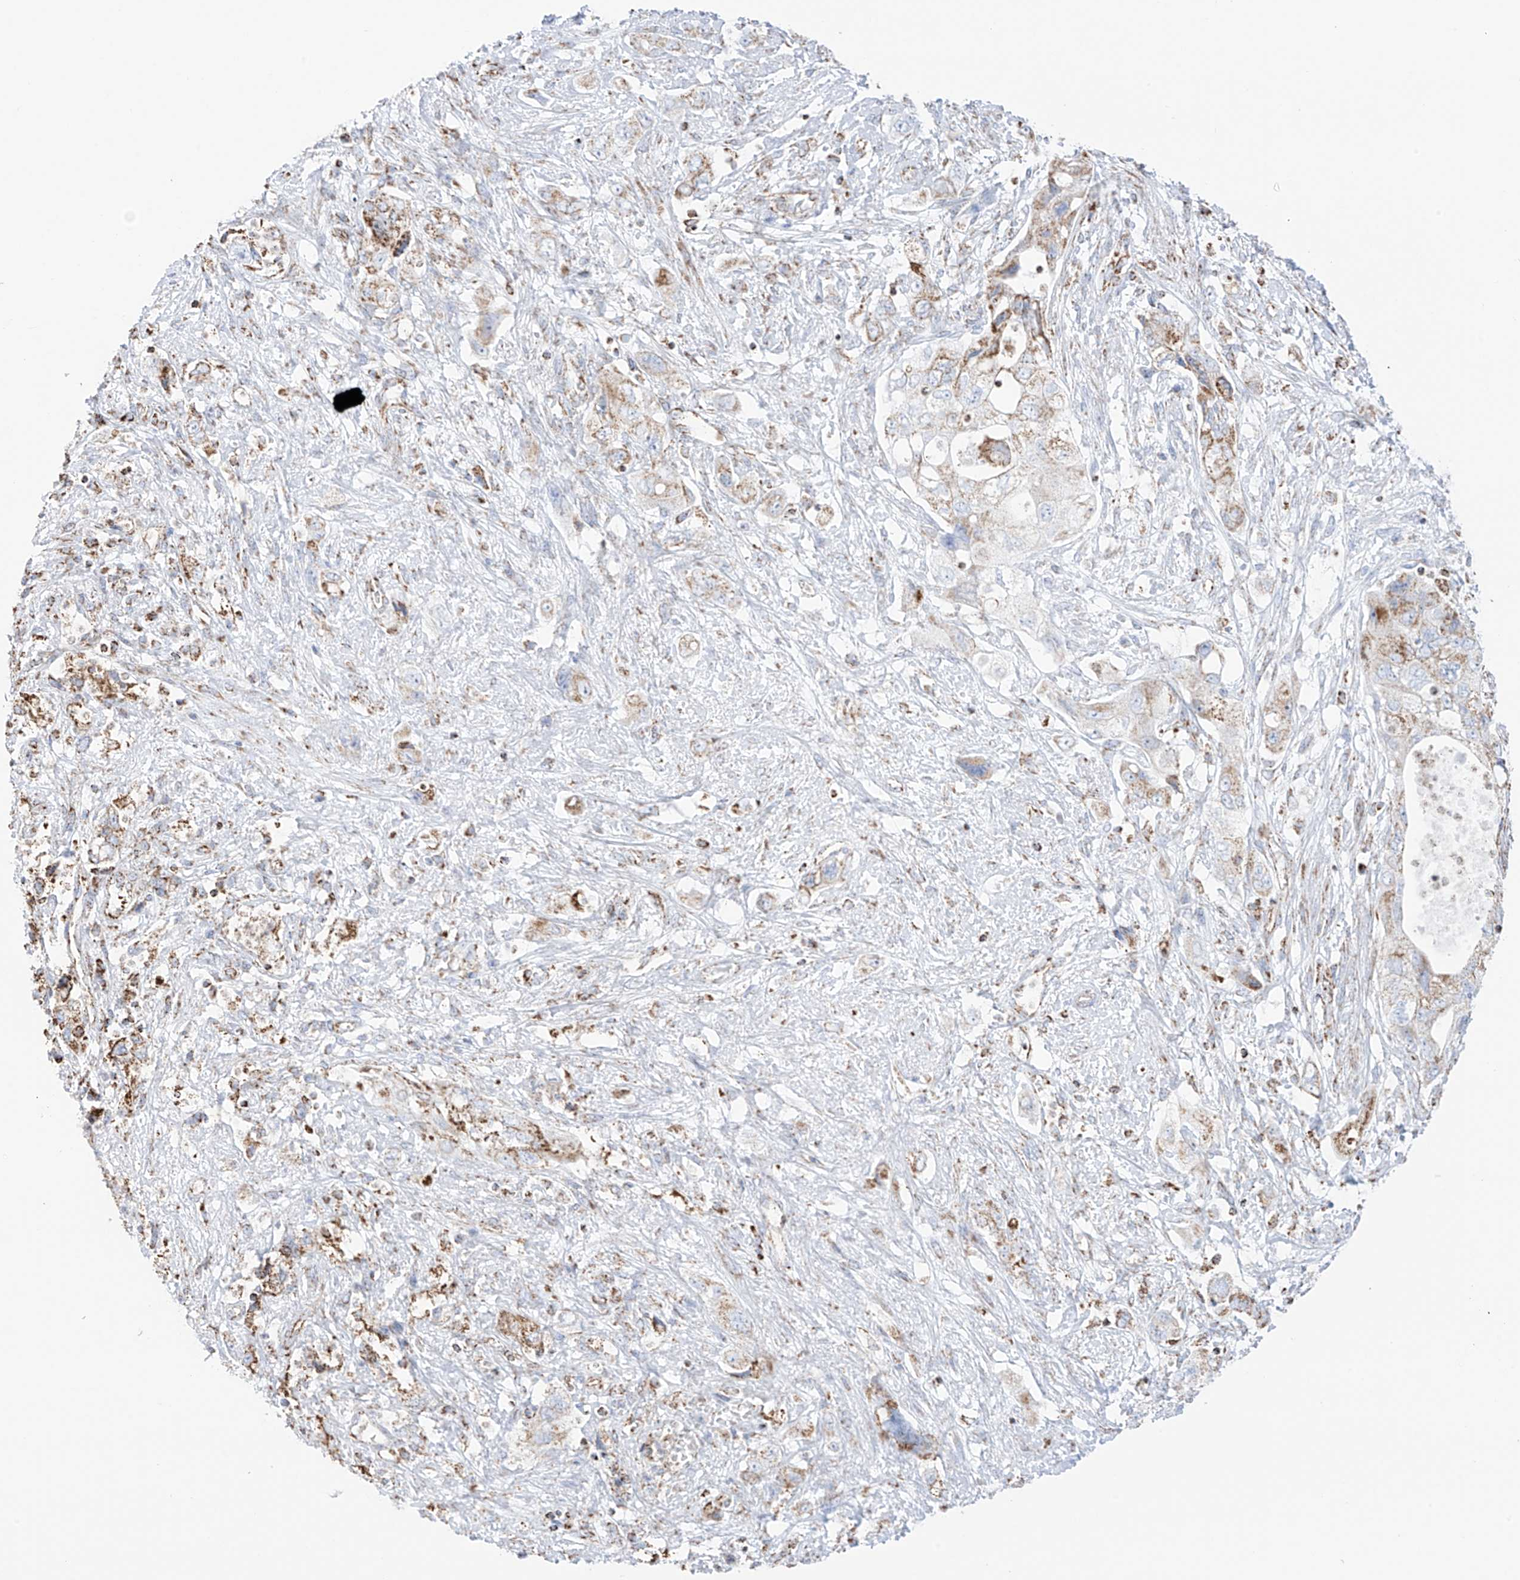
{"staining": {"intensity": "moderate", "quantity": ">75%", "location": "cytoplasmic/membranous"}, "tissue": "pancreatic cancer", "cell_type": "Tumor cells", "image_type": "cancer", "snomed": [{"axis": "morphology", "description": "Adenocarcinoma, NOS"}, {"axis": "topography", "description": "Pancreas"}], "caption": "IHC micrograph of pancreatic cancer (adenocarcinoma) stained for a protein (brown), which demonstrates medium levels of moderate cytoplasmic/membranous positivity in approximately >75% of tumor cells.", "gene": "XKR3", "patient": {"sex": "female", "age": 73}}